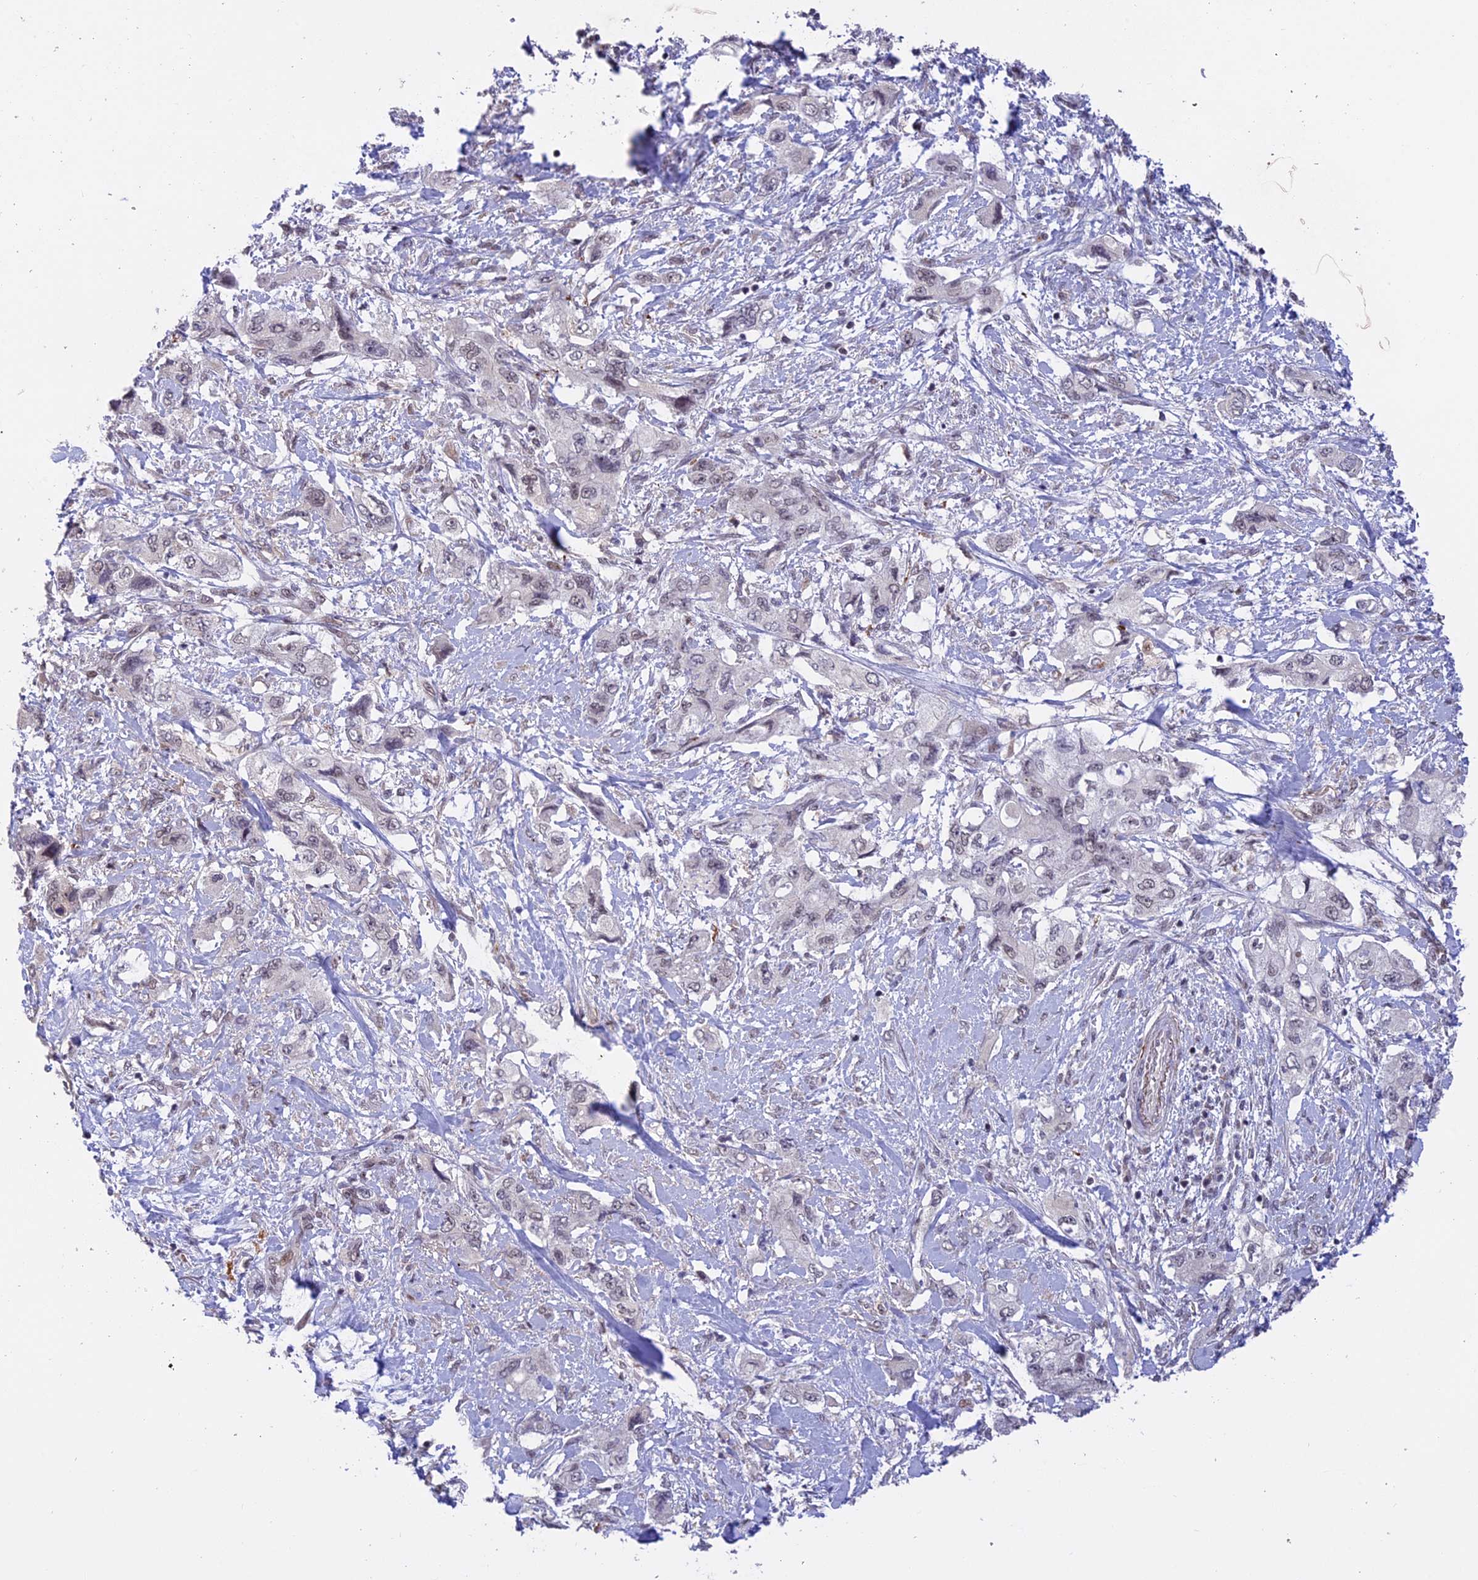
{"staining": {"intensity": "negative", "quantity": "none", "location": "none"}, "tissue": "pancreatic cancer", "cell_type": "Tumor cells", "image_type": "cancer", "snomed": [{"axis": "morphology", "description": "Adenocarcinoma, NOS"}, {"axis": "topography", "description": "Pancreas"}], "caption": "Immunohistochemistry histopathology image of human pancreatic cancer (adenocarcinoma) stained for a protein (brown), which displays no expression in tumor cells.", "gene": "POLR2C", "patient": {"sex": "female", "age": 73}}